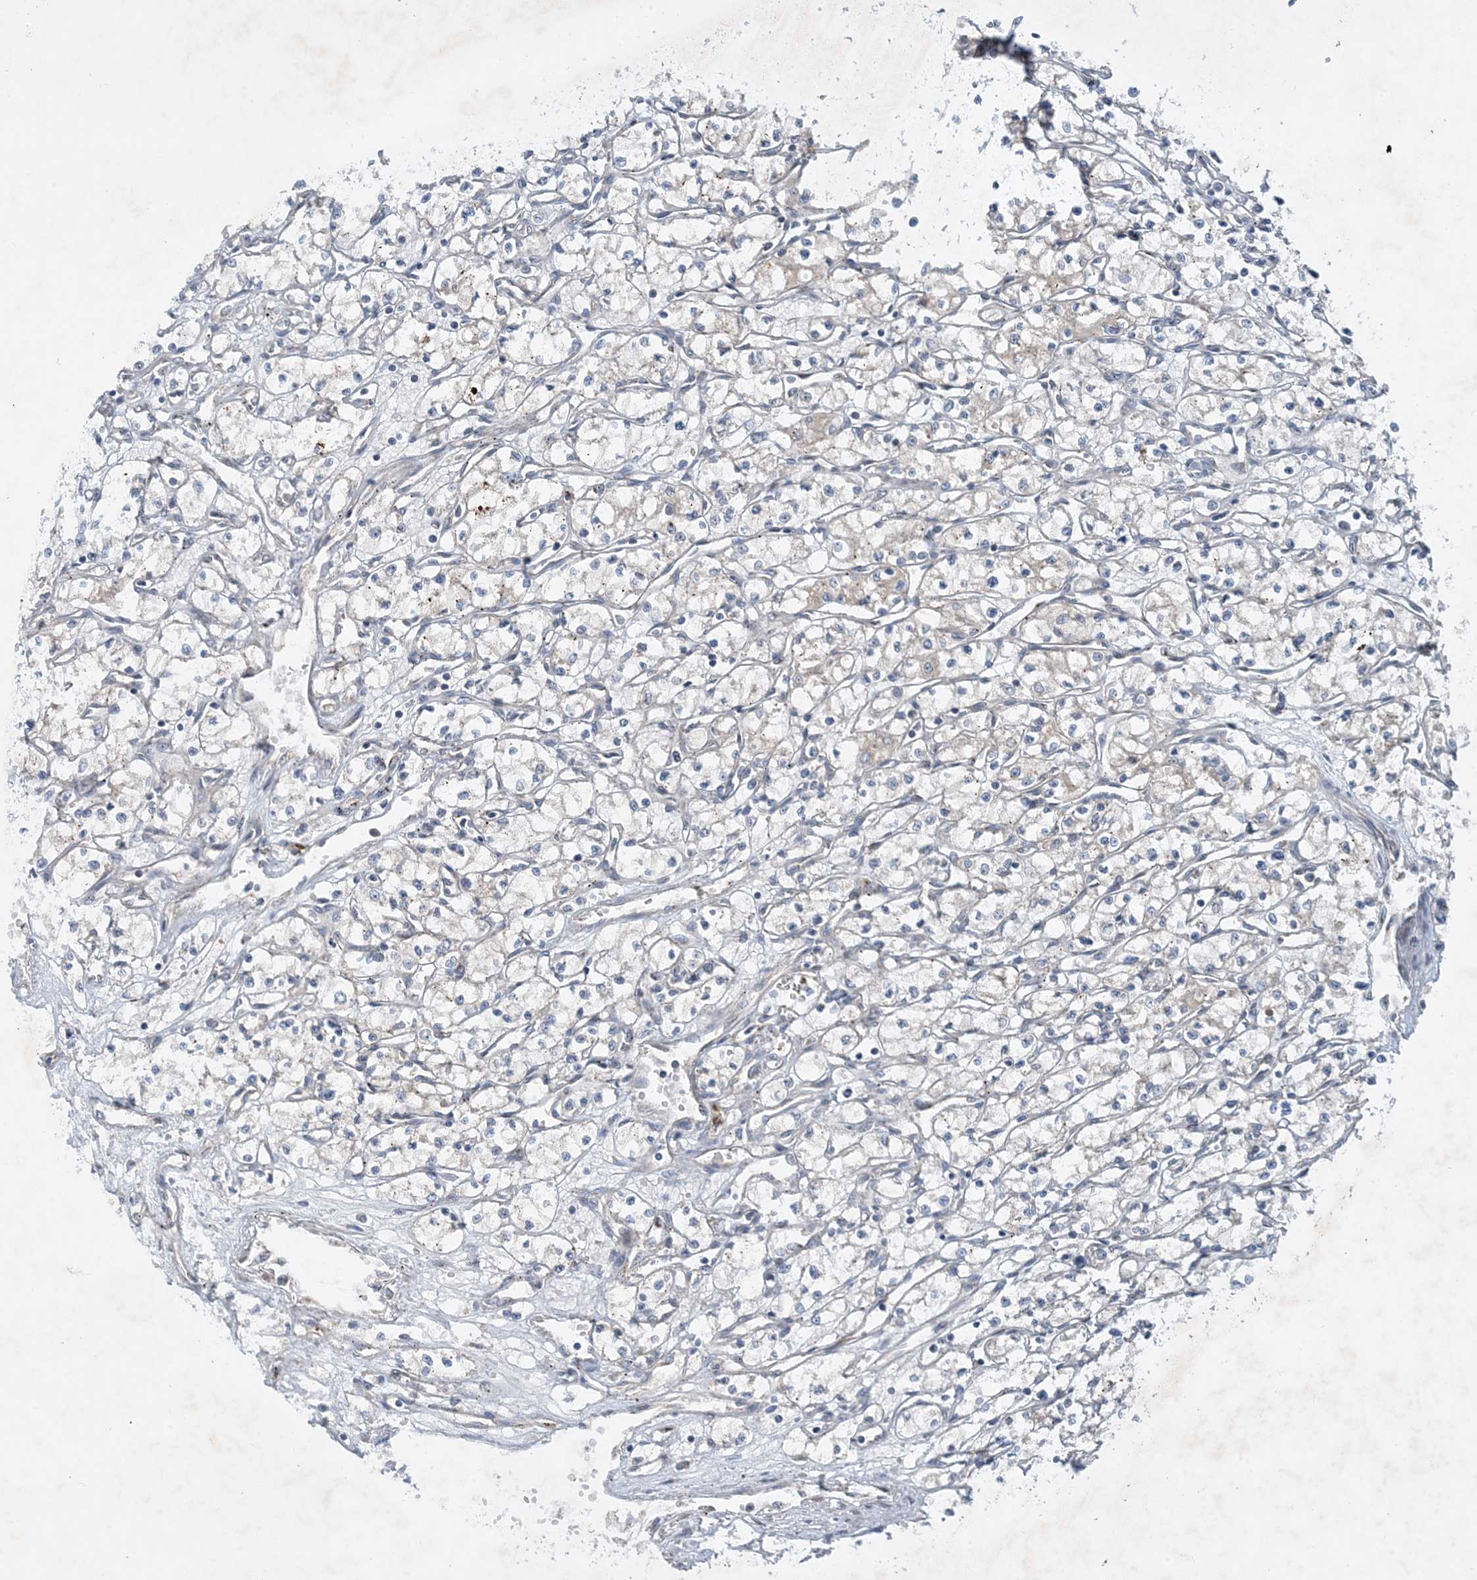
{"staining": {"intensity": "negative", "quantity": "none", "location": "none"}, "tissue": "renal cancer", "cell_type": "Tumor cells", "image_type": "cancer", "snomed": [{"axis": "morphology", "description": "Adenocarcinoma, NOS"}, {"axis": "topography", "description": "Kidney"}], "caption": "Immunohistochemistry (IHC) photomicrograph of neoplastic tissue: human renal cancer stained with DAB shows no significant protein staining in tumor cells. (DAB (3,3'-diaminobenzidine) IHC visualized using brightfield microscopy, high magnification).", "gene": "TINAG", "patient": {"sex": "male", "age": 59}}